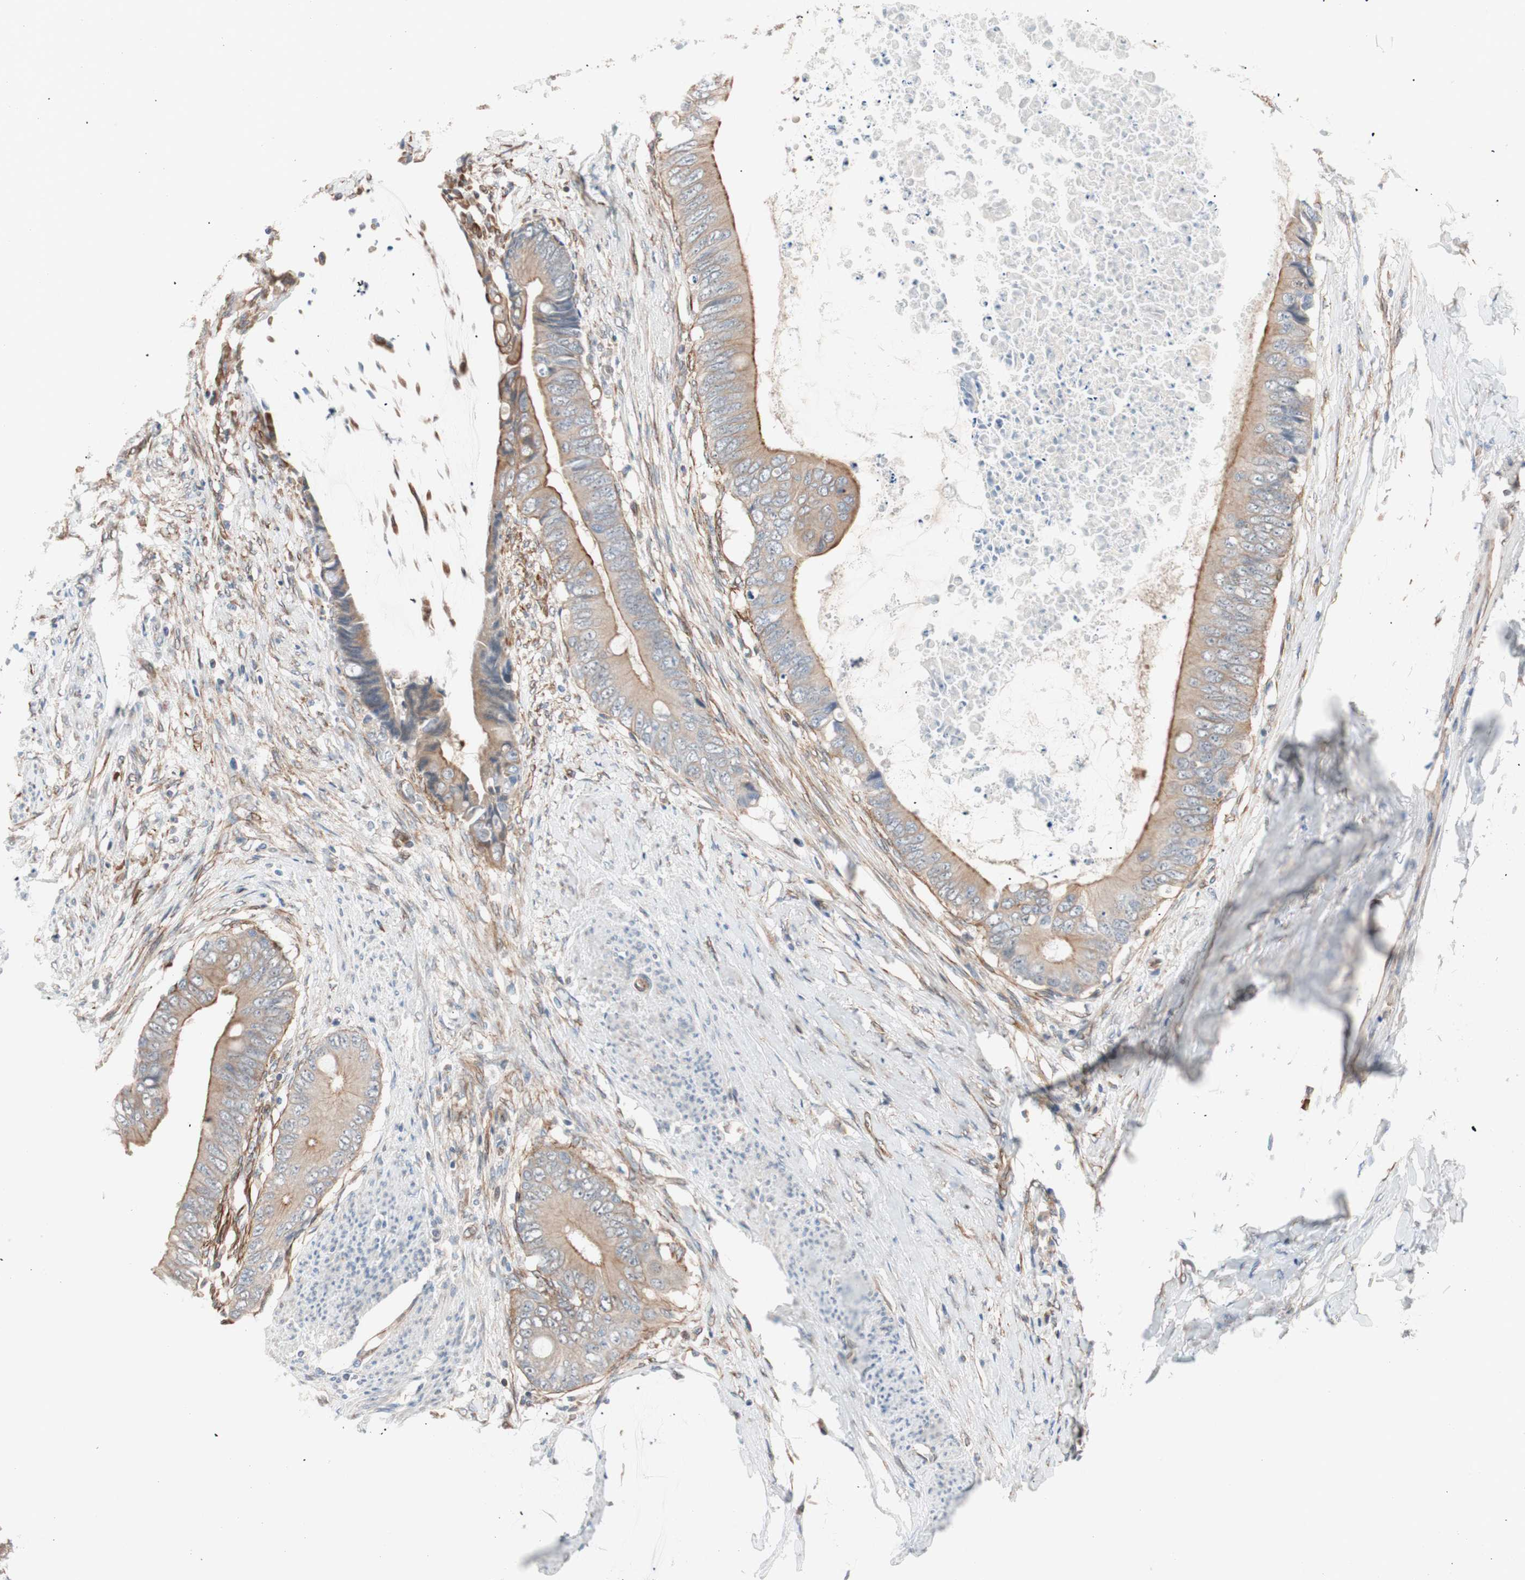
{"staining": {"intensity": "weak", "quantity": ">75%", "location": "cytoplasmic/membranous"}, "tissue": "colorectal cancer", "cell_type": "Tumor cells", "image_type": "cancer", "snomed": [{"axis": "morphology", "description": "Normal tissue, NOS"}, {"axis": "morphology", "description": "Adenocarcinoma, NOS"}, {"axis": "topography", "description": "Rectum"}, {"axis": "topography", "description": "Peripheral nerve tissue"}], "caption": "Brown immunohistochemical staining in human adenocarcinoma (colorectal) demonstrates weak cytoplasmic/membranous expression in approximately >75% of tumor cells. (DAB (3,3'-diaminobenzidine) IHC, brown staining for protein, blue staining for nuclei).", "gene": "SMG1", "patient": {"sex": "female", "age": 77}}